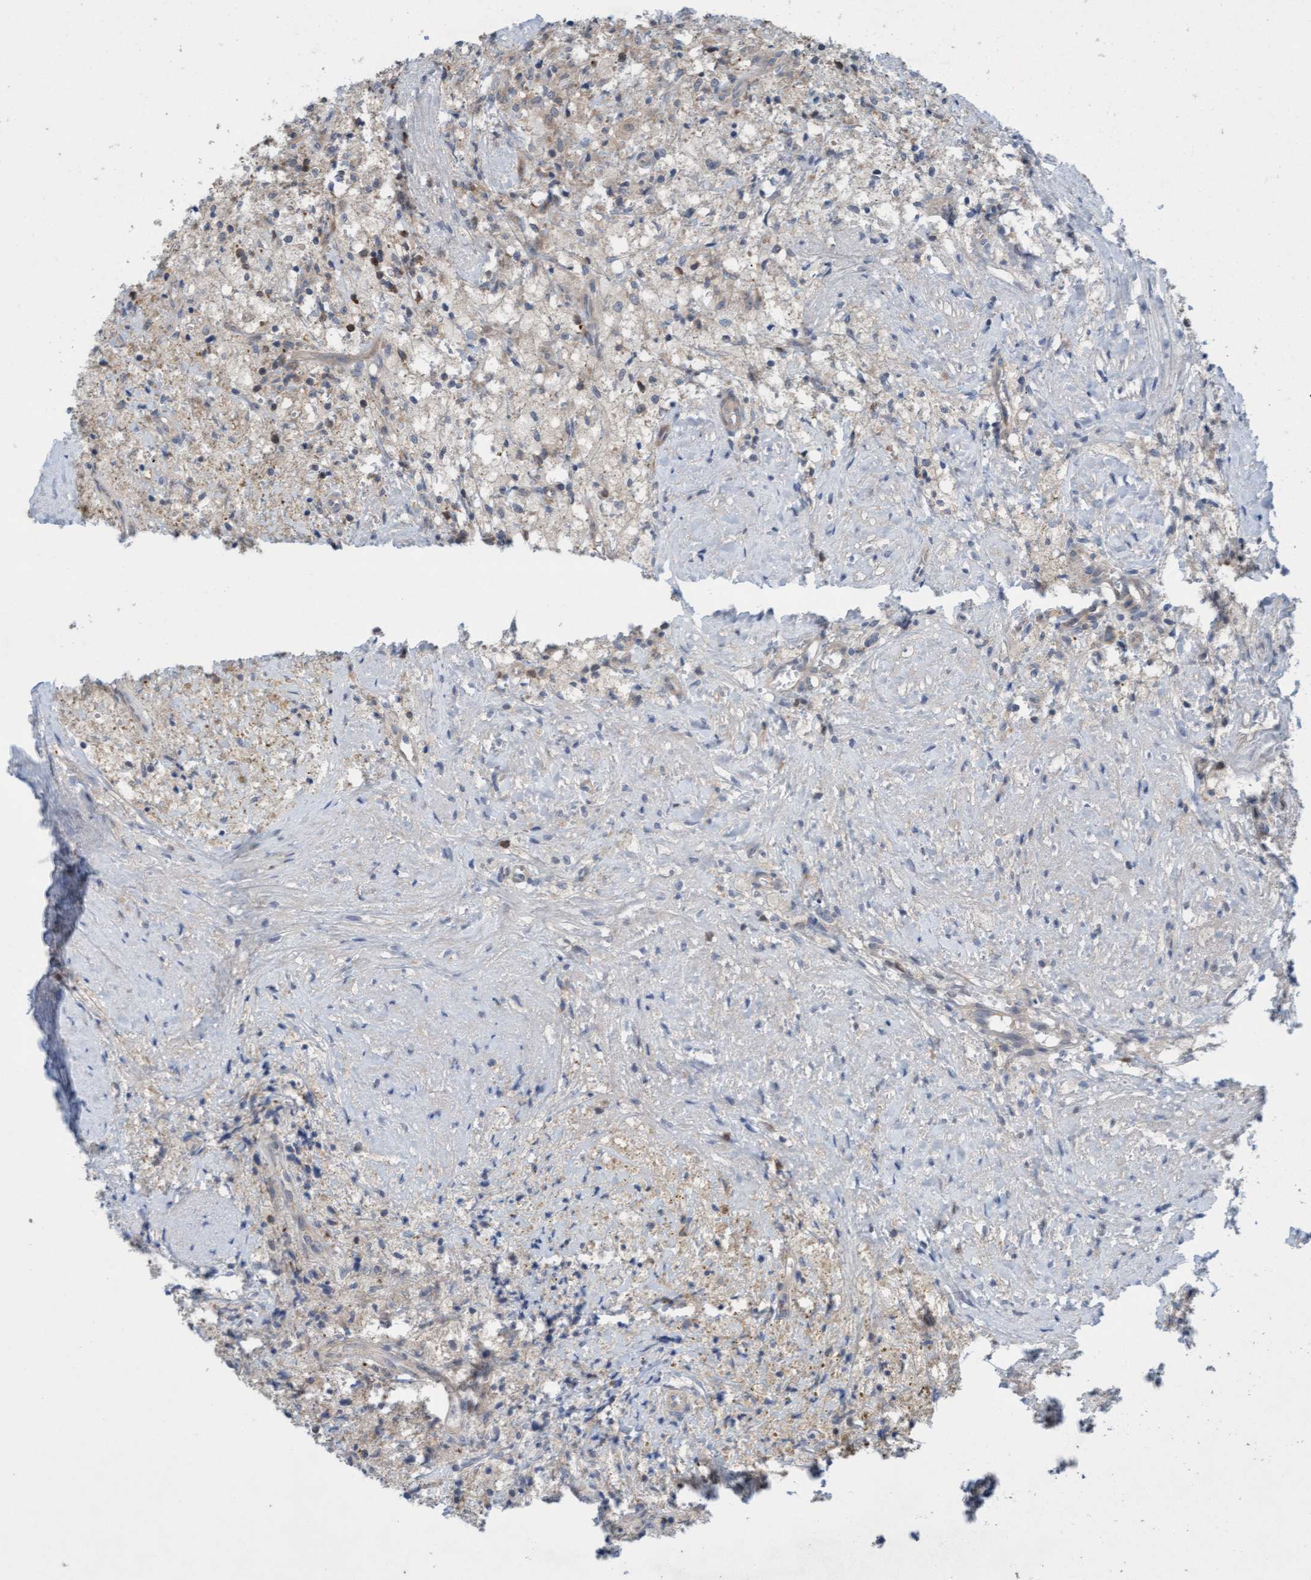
{"staining": {"intensity": "negative", "quantity": "none", "location": "none"}, "tissue": "testis cancer", "cell_type": "Tumor cells", "image_type": "cancer", "snomed": [{"axis": "morphology", "description": "Carcinoma, Embryonal, NOS"}, {"axis": "topography", "description": "Testis"}], "caption": "Human testis embryonal carcinoma stained for a protein using immunohistochemistry shows no expression in tumor cells.", "gene": "KLHL25", "patient": {"sex": "male", "age": 2}}